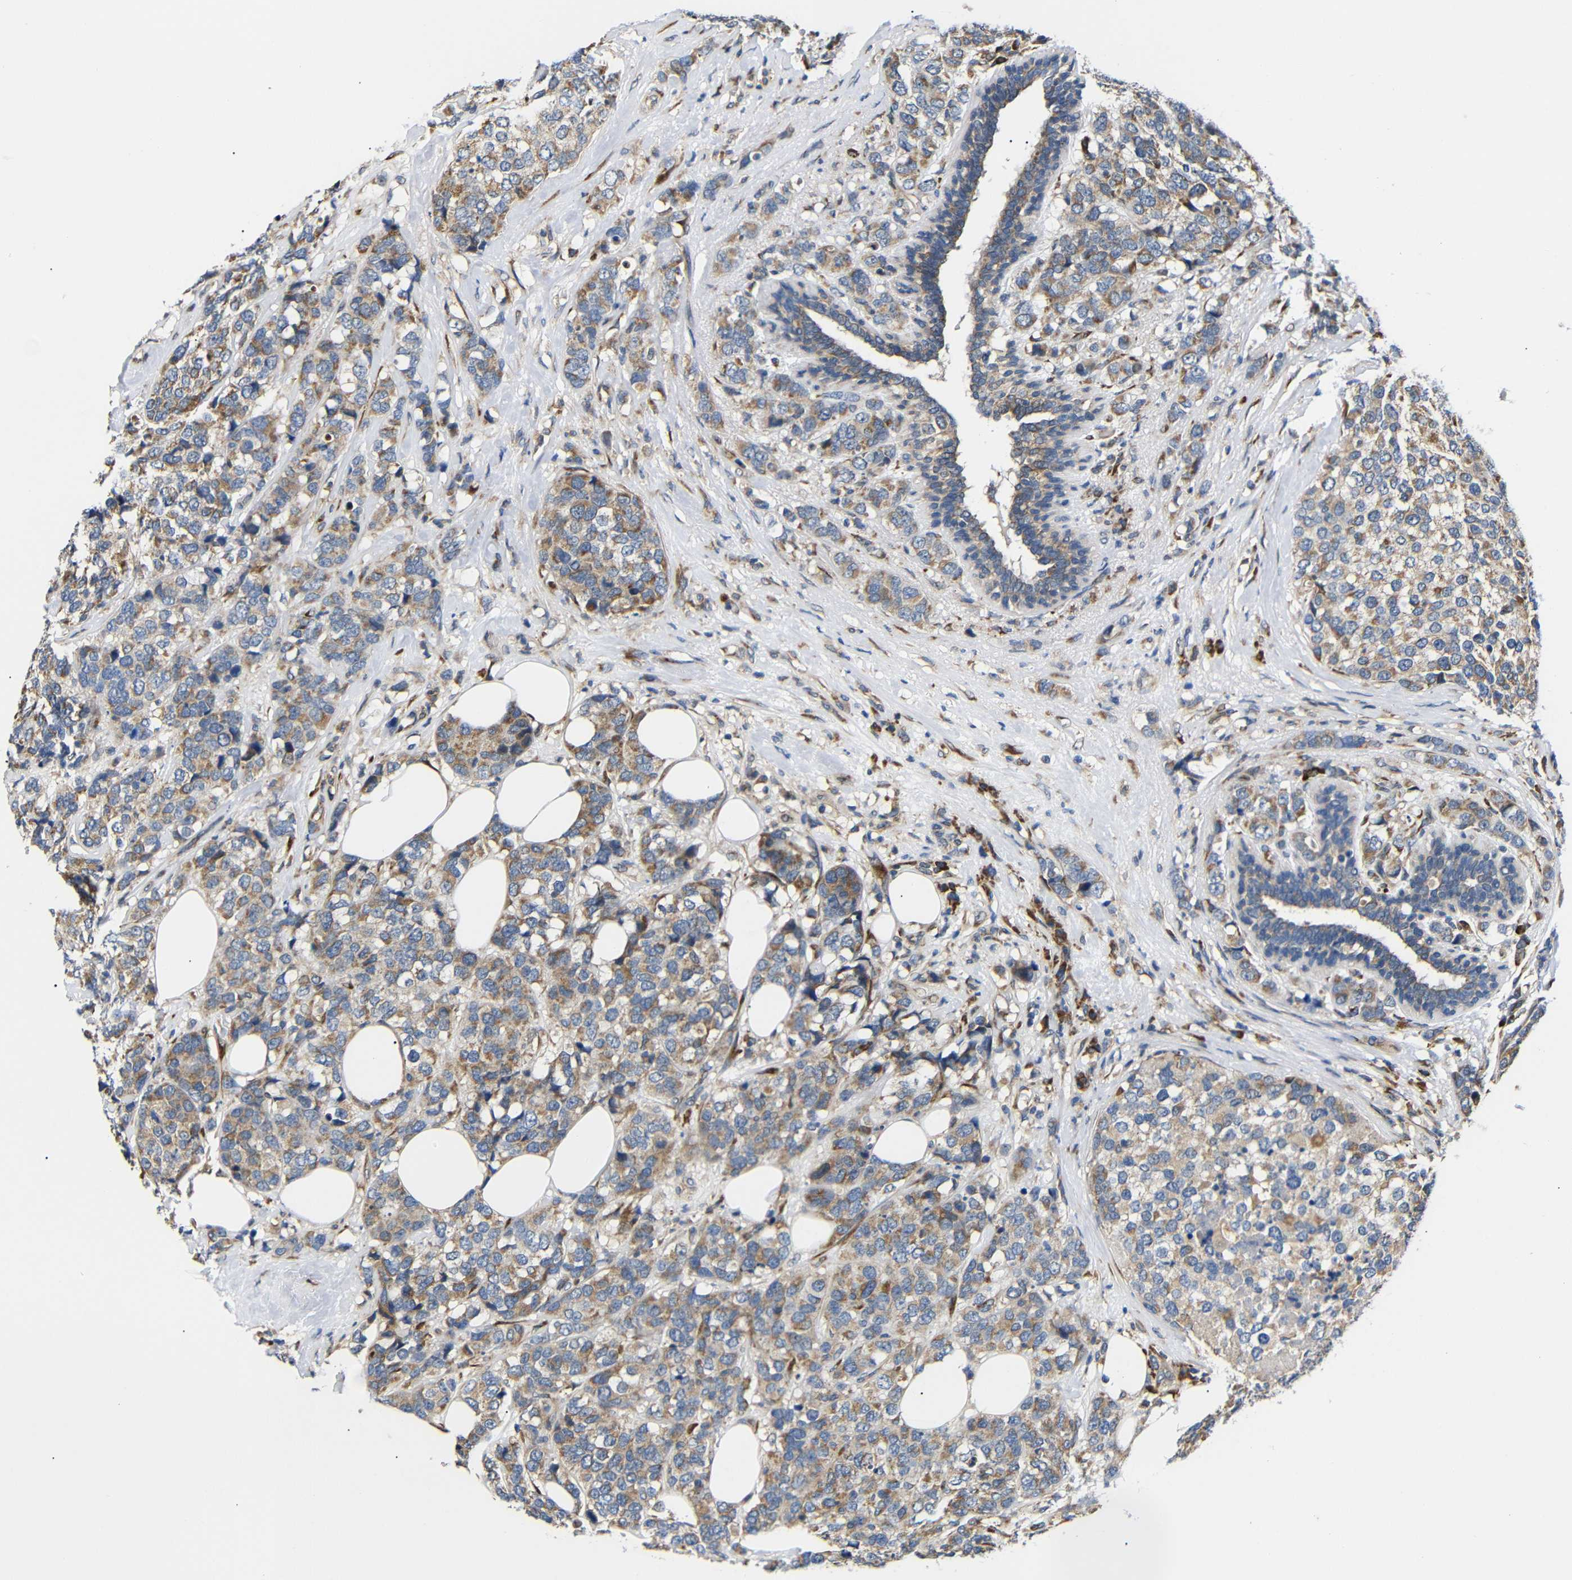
{"staining": {"intensity": "moderate", "quantity": ">75%", "location": "cytoplasmic/membranous"}, "tissue": "breast cancer", "cell_type": "Tumor cells", "image_type": "cancer", "snomed": [{"axis": "morphology", "description": "Lobular carcinoma"}, {"axis": "topography", "description": "Breast"}], "caption": "High-power microscopy captured an immunohistochemistry (IHC) photomicrograph of breast lobular carcinoma, revealing moderate cytoplasmic/membranous staining in approximately >75% of tumor cells. The protein of interest is stained brown, and the nuclei are stained in blue (DAB IHC with brightfield microscopy, high magnification).", "gene": "KANK4", "patient": {"sex": "female", "age": 59}}